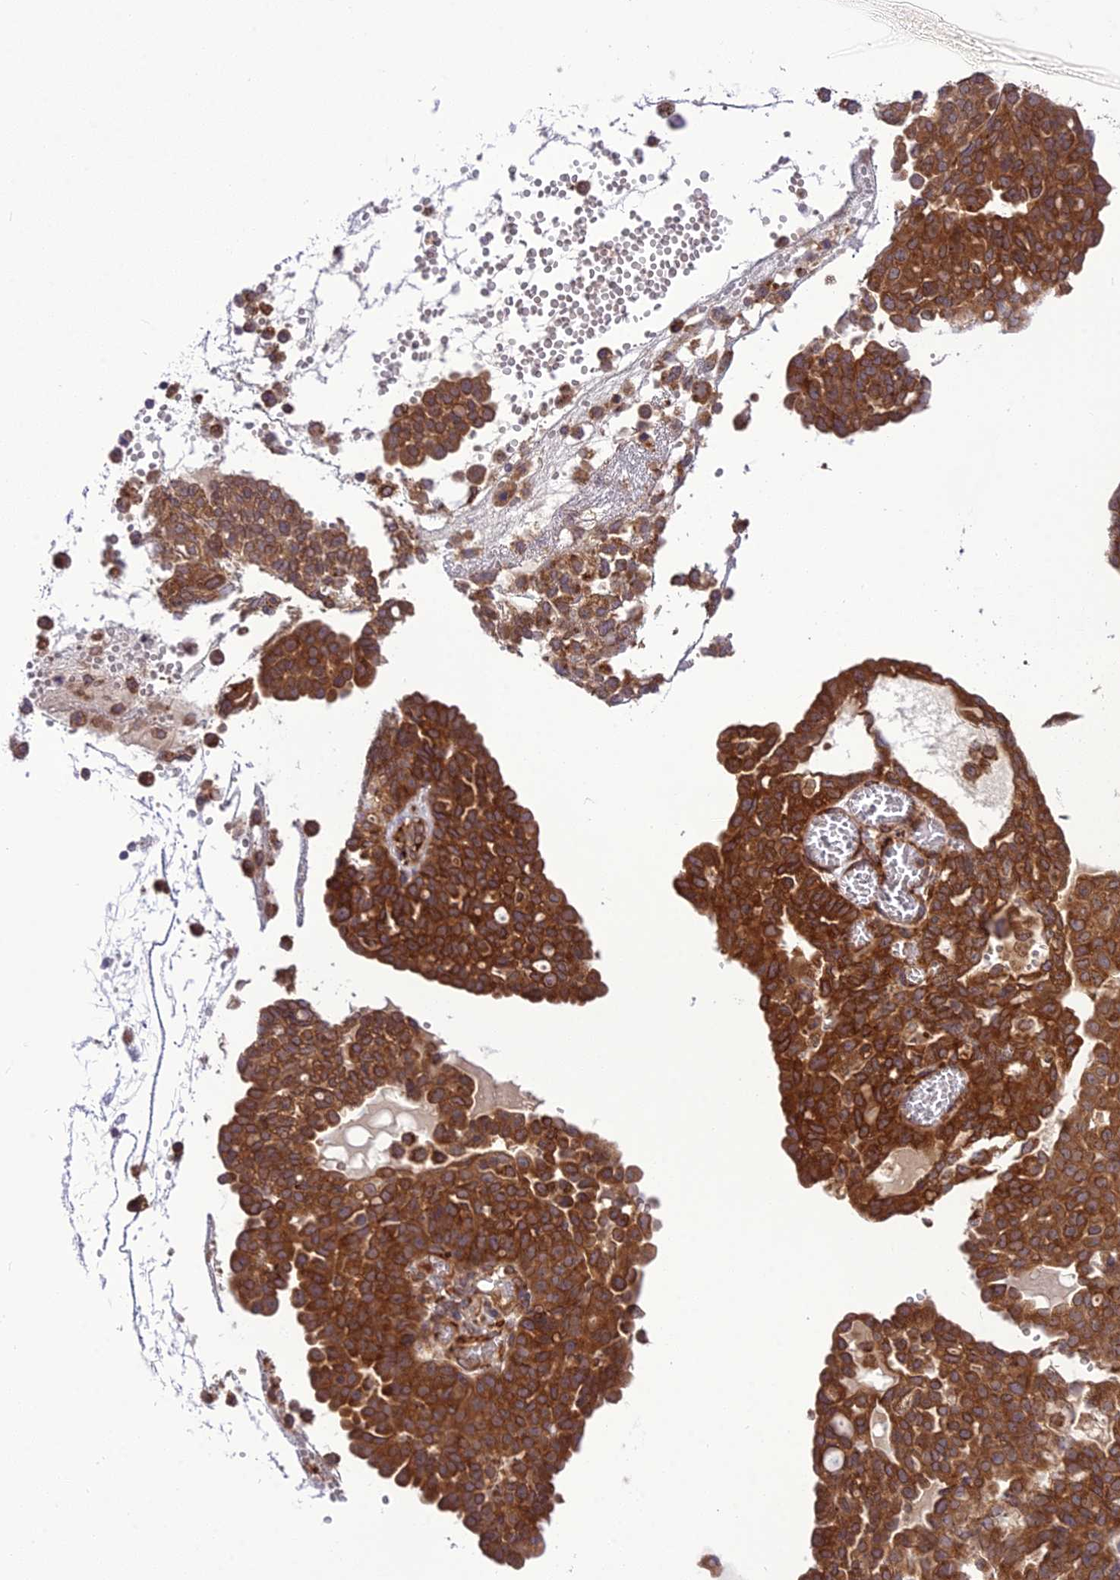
{"staining": {"intensity": "strong", "quantity": ">75%", "location": "cytoplasmic/membranous"}, "tissue": "ovarian cancer", "cell_type": "Tumor cells", "image_type": "cancer", "snomed": [{"axis": "morphology", "description": "Cystadenocarcinoma, serous, NOS"}, {"axis": "topography", "description": "Soft tissue"}, {"axis": "topography", "description": "Ovary"}], "caption": "An immunohistochemistry image of neoplastic tissue is shown. Protein staining in brown highlights strong cytoplasmic/membranous positivity in ovarian serous cystadenocarcinoma within tumor cells. (DAB (3,3'-diaminobenzidine) IHC with brightfield microscopy, high magnification).", "gene": "DHCR7", "patient": {"sex": "female", "age": 57}}